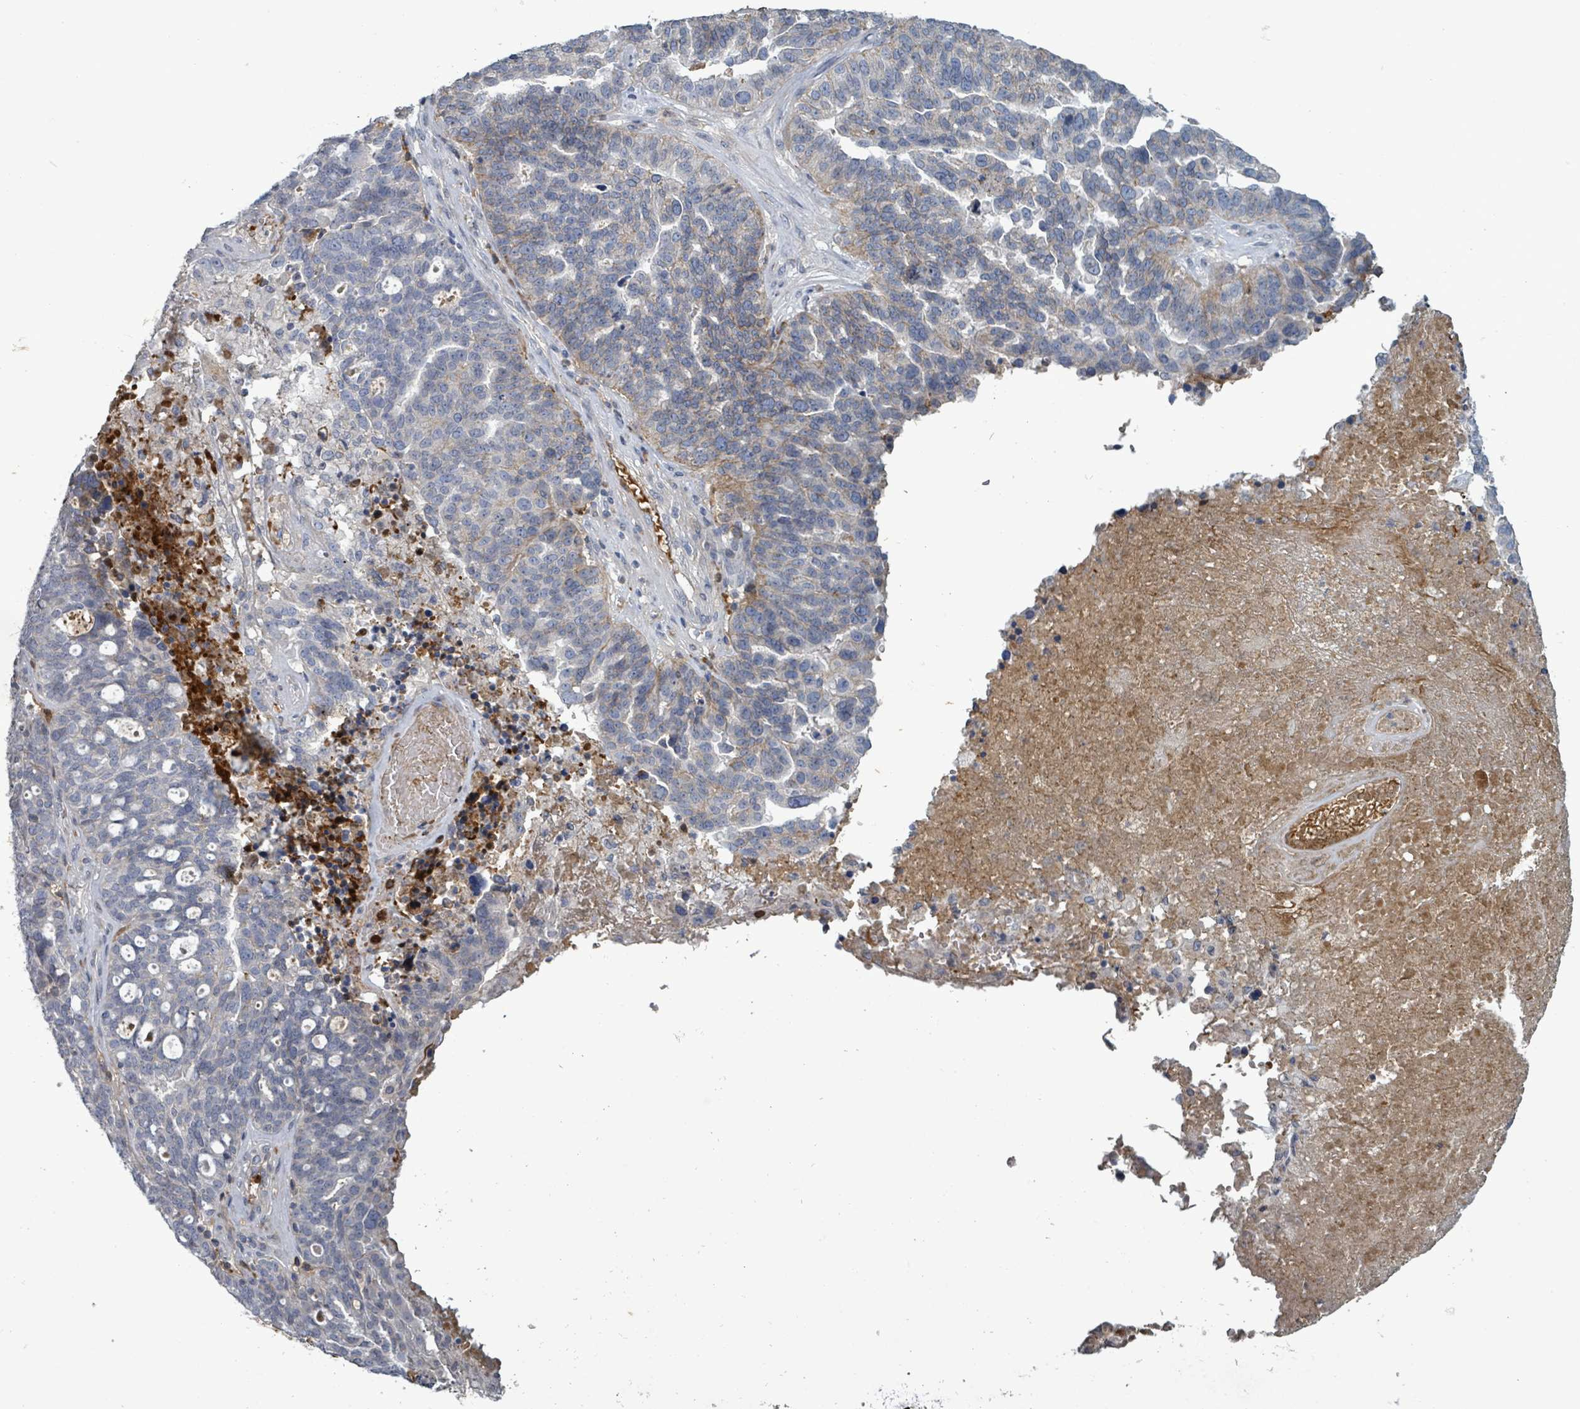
{"staining": {"intensity": "negative", "quantity": "none", "location": "none"}, "tissue": "ovarian cancer", "cell_type": "Tumor cells", "image_type": "cancer", "snomed": [{"axis": "morphology", "description": "Cystadenocarcinoma, serous, NOS"}, {"axis": "topography", "description": "Ovary"}], "caption": "Tumor cells are negative for brown protein staining in ovarian cancer (serous cystadenocarcinoma).", "gene": "GRM8", "patient": {"sex": "female", "age": 59}}